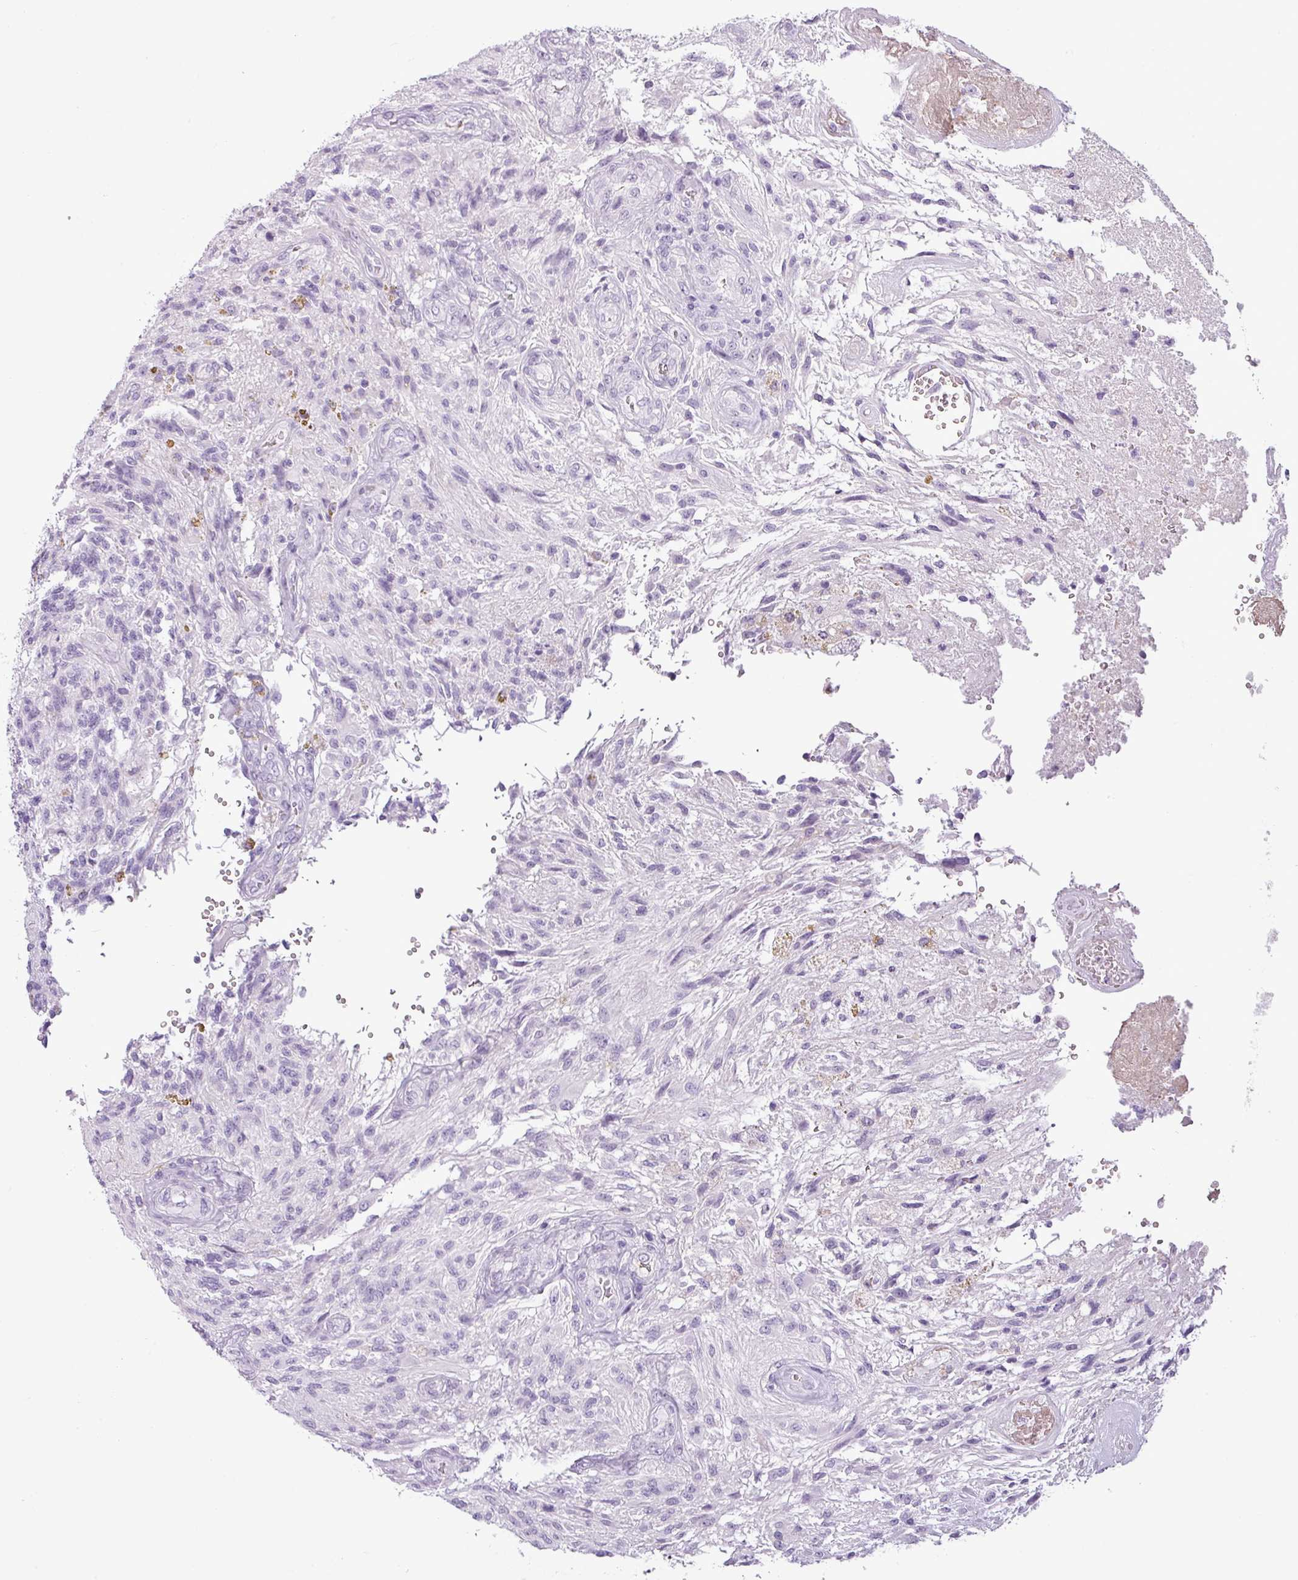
{"staining": {"intensity": "negative", "quantity": "none", "location": "none"}, "tissue": "glioma", "cell_type": "Tumor cells", "image_type": "cancer", "snomed": [{"axis": "morphology", "description": "Glioma, malignant, High grade"}, {"axis": "topography", "description": "Brain"}], "caption": "Micrograph shows no protein positivity in tumor cells of glioma tissue.", "gene": "CDH16", "patient": {"sex": "male", "age": 56}}